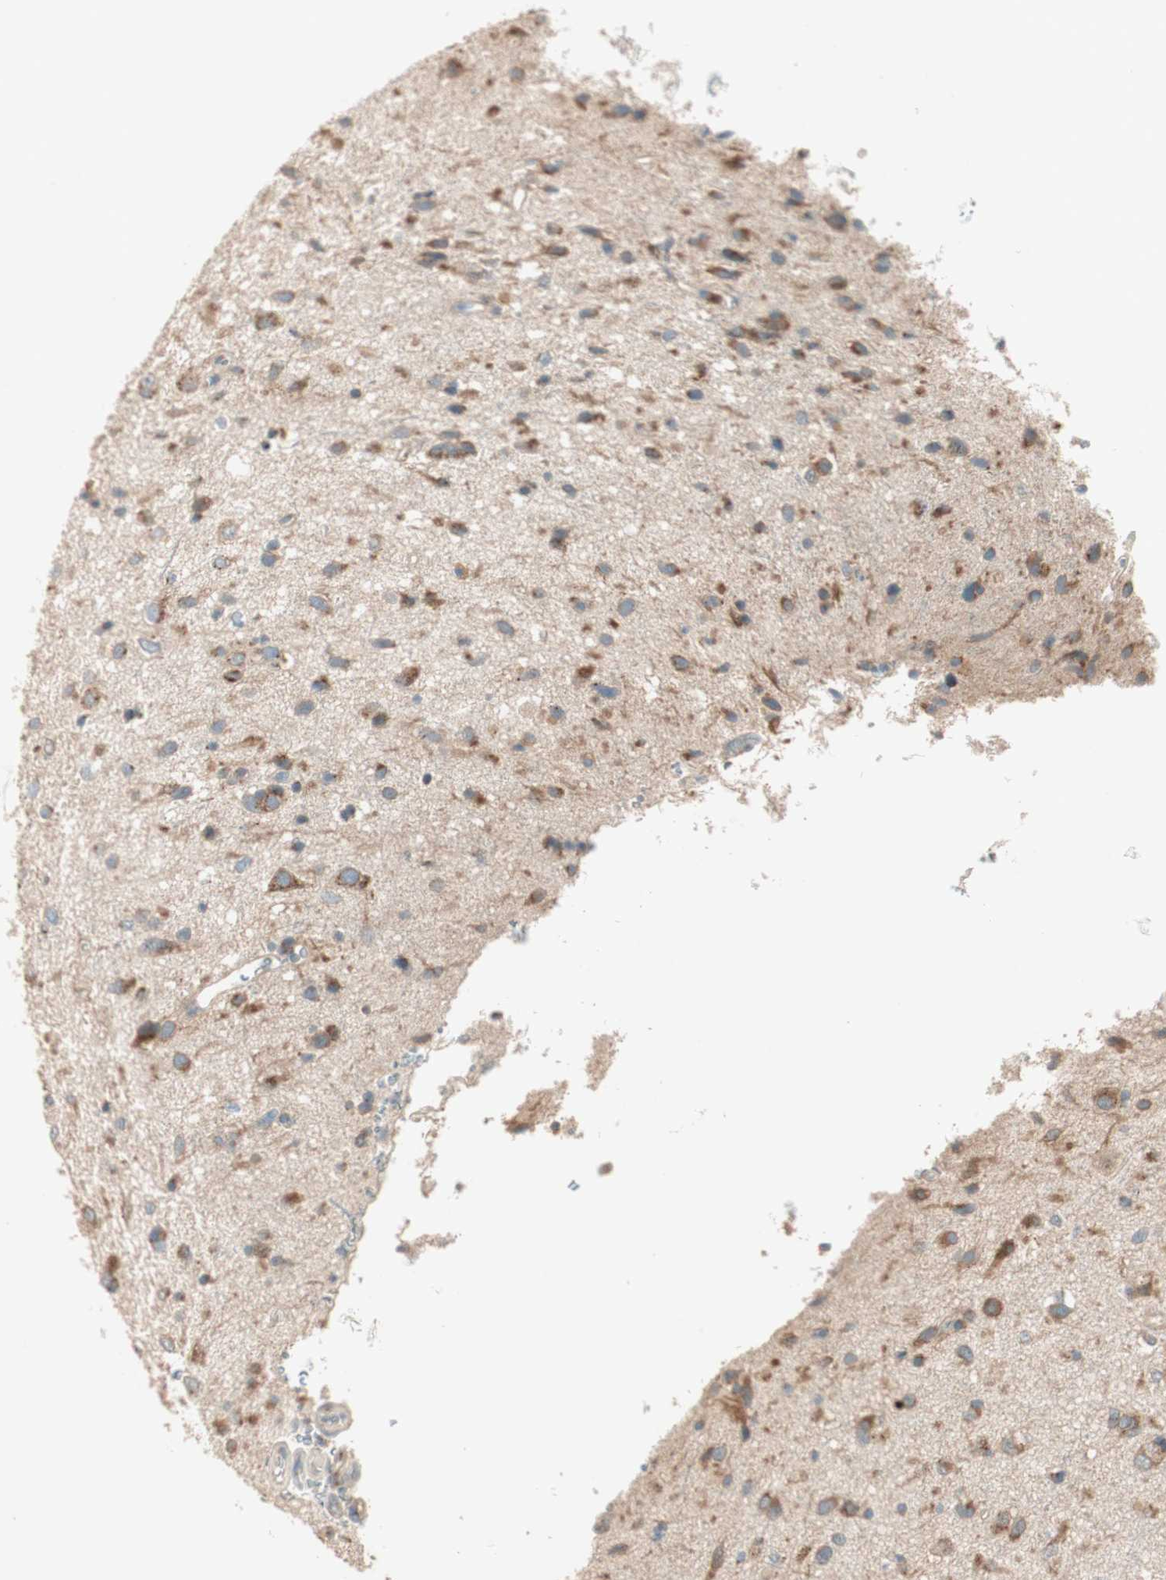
{"staining": {"intensity": "moderate", "quantity": "25%-75%", "location": "cytoplasmic/membranous"}, "tissue": "glioma", "cell_type": "Tumor cells", "image_type": "cancer", "snomed": [{"axis": "morphology", "description": "Glioma, malignant, Low grade"}, {"axis": "topography", "description": "Brain"}], "caption": "Protein expression analysis of human malignant glioma (low-grade) reveals moderate cytoplasmic/membranous expression in about 25%-75% of tumor cells.", "gene": "SEC16A", "patient": {"sex": "male", "age": 77}}